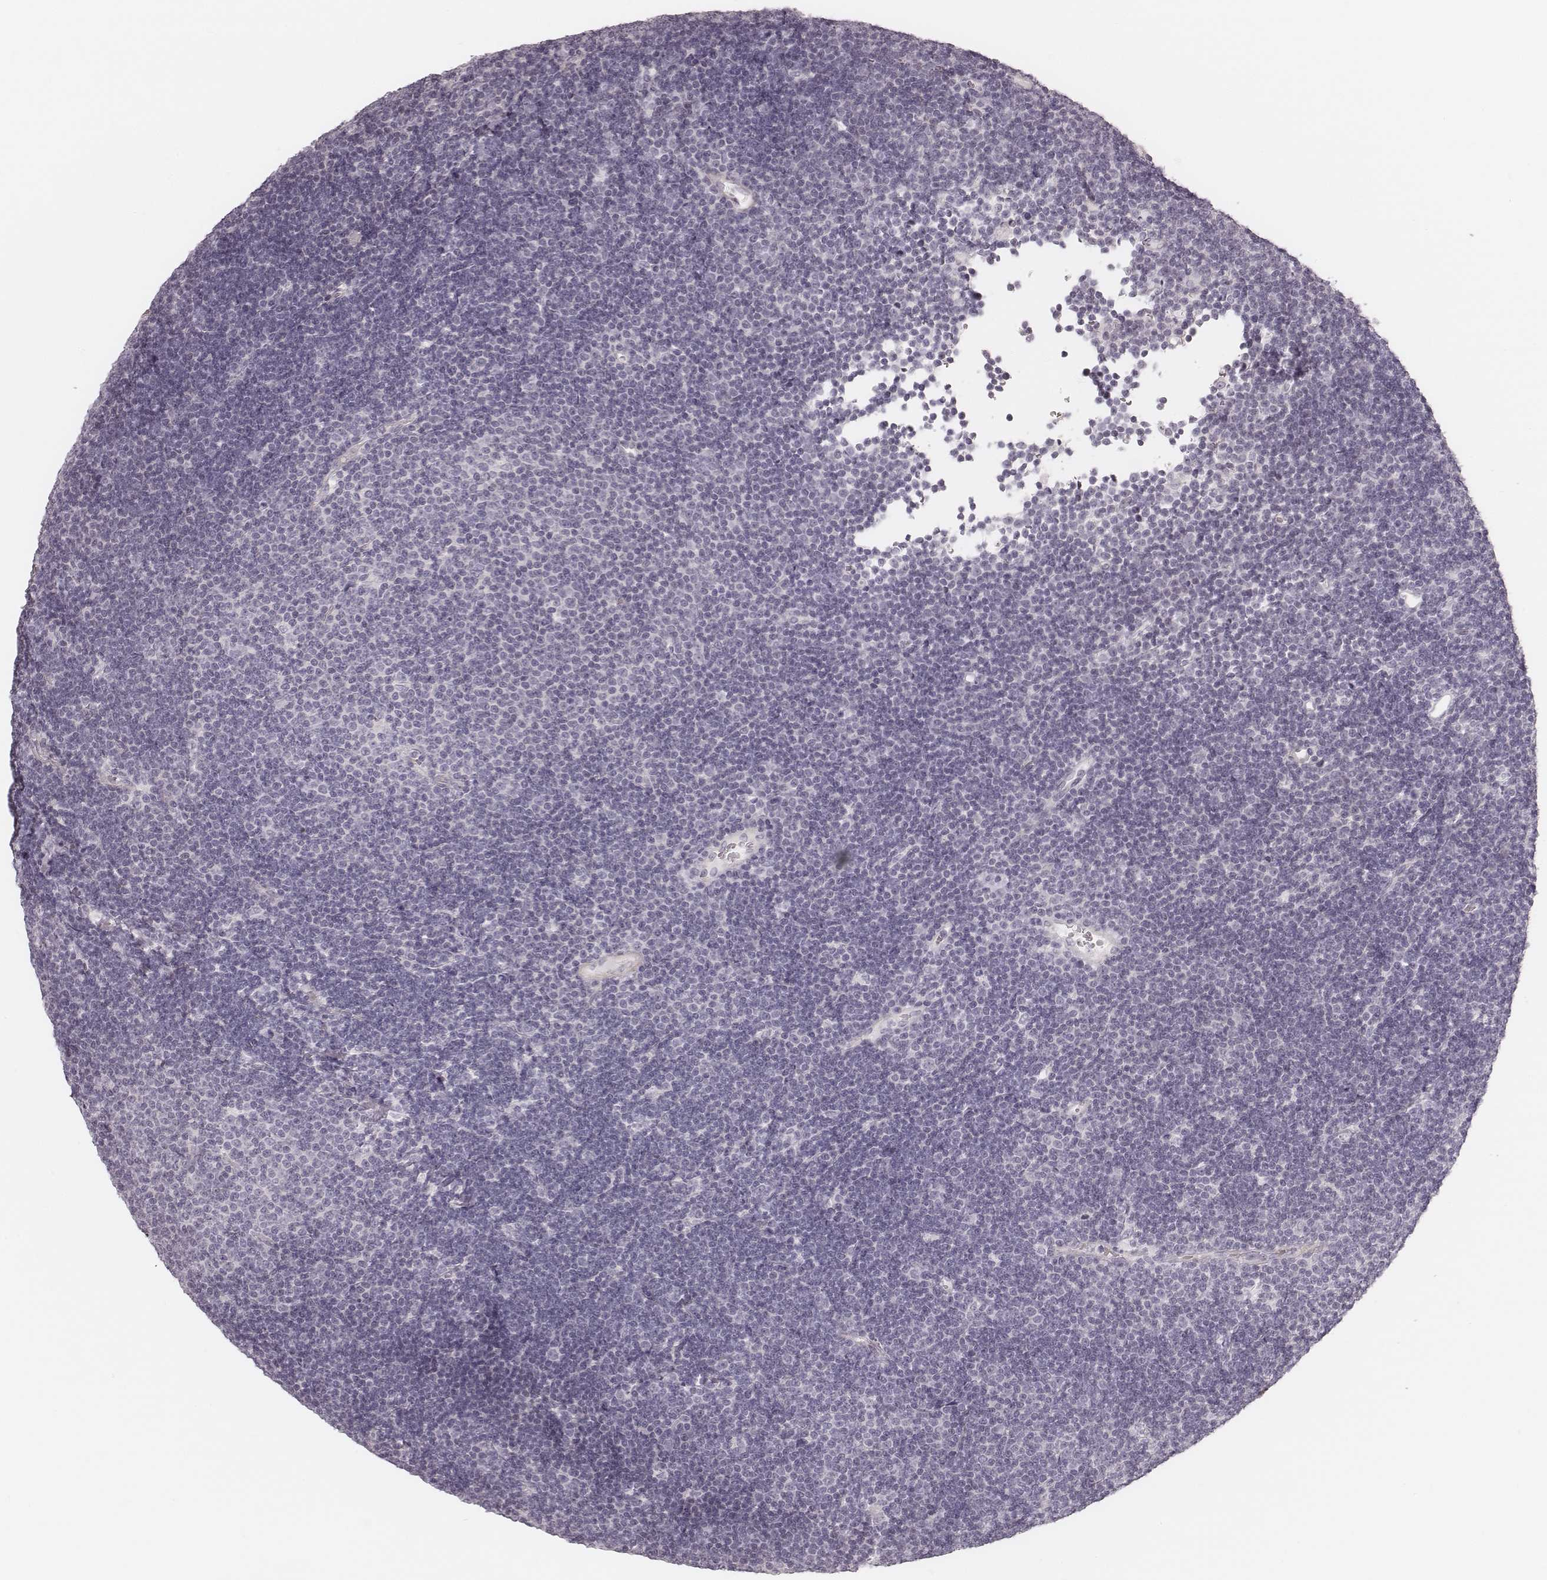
{"staining": {"intensity": "negative", "quantity": "none", "location": "none"}, "tissue": "lymphoma", "cell_type": "Tumor cells", "image_type": "cancer", "snomed": [{"axis": "morphology", "description": "Malignant lymphoma, non-Hodgkin's type, Low grade"}, {"axis": "topography", "description": "Brain"}], "caption": "High power microscopy micrograph of an immunohistochemistry (IHC) image of lymphoma, revealing no significant expression in tumor cells.", "gene": "SPATA24", "patient": {"sex": "female", "age": 66}}